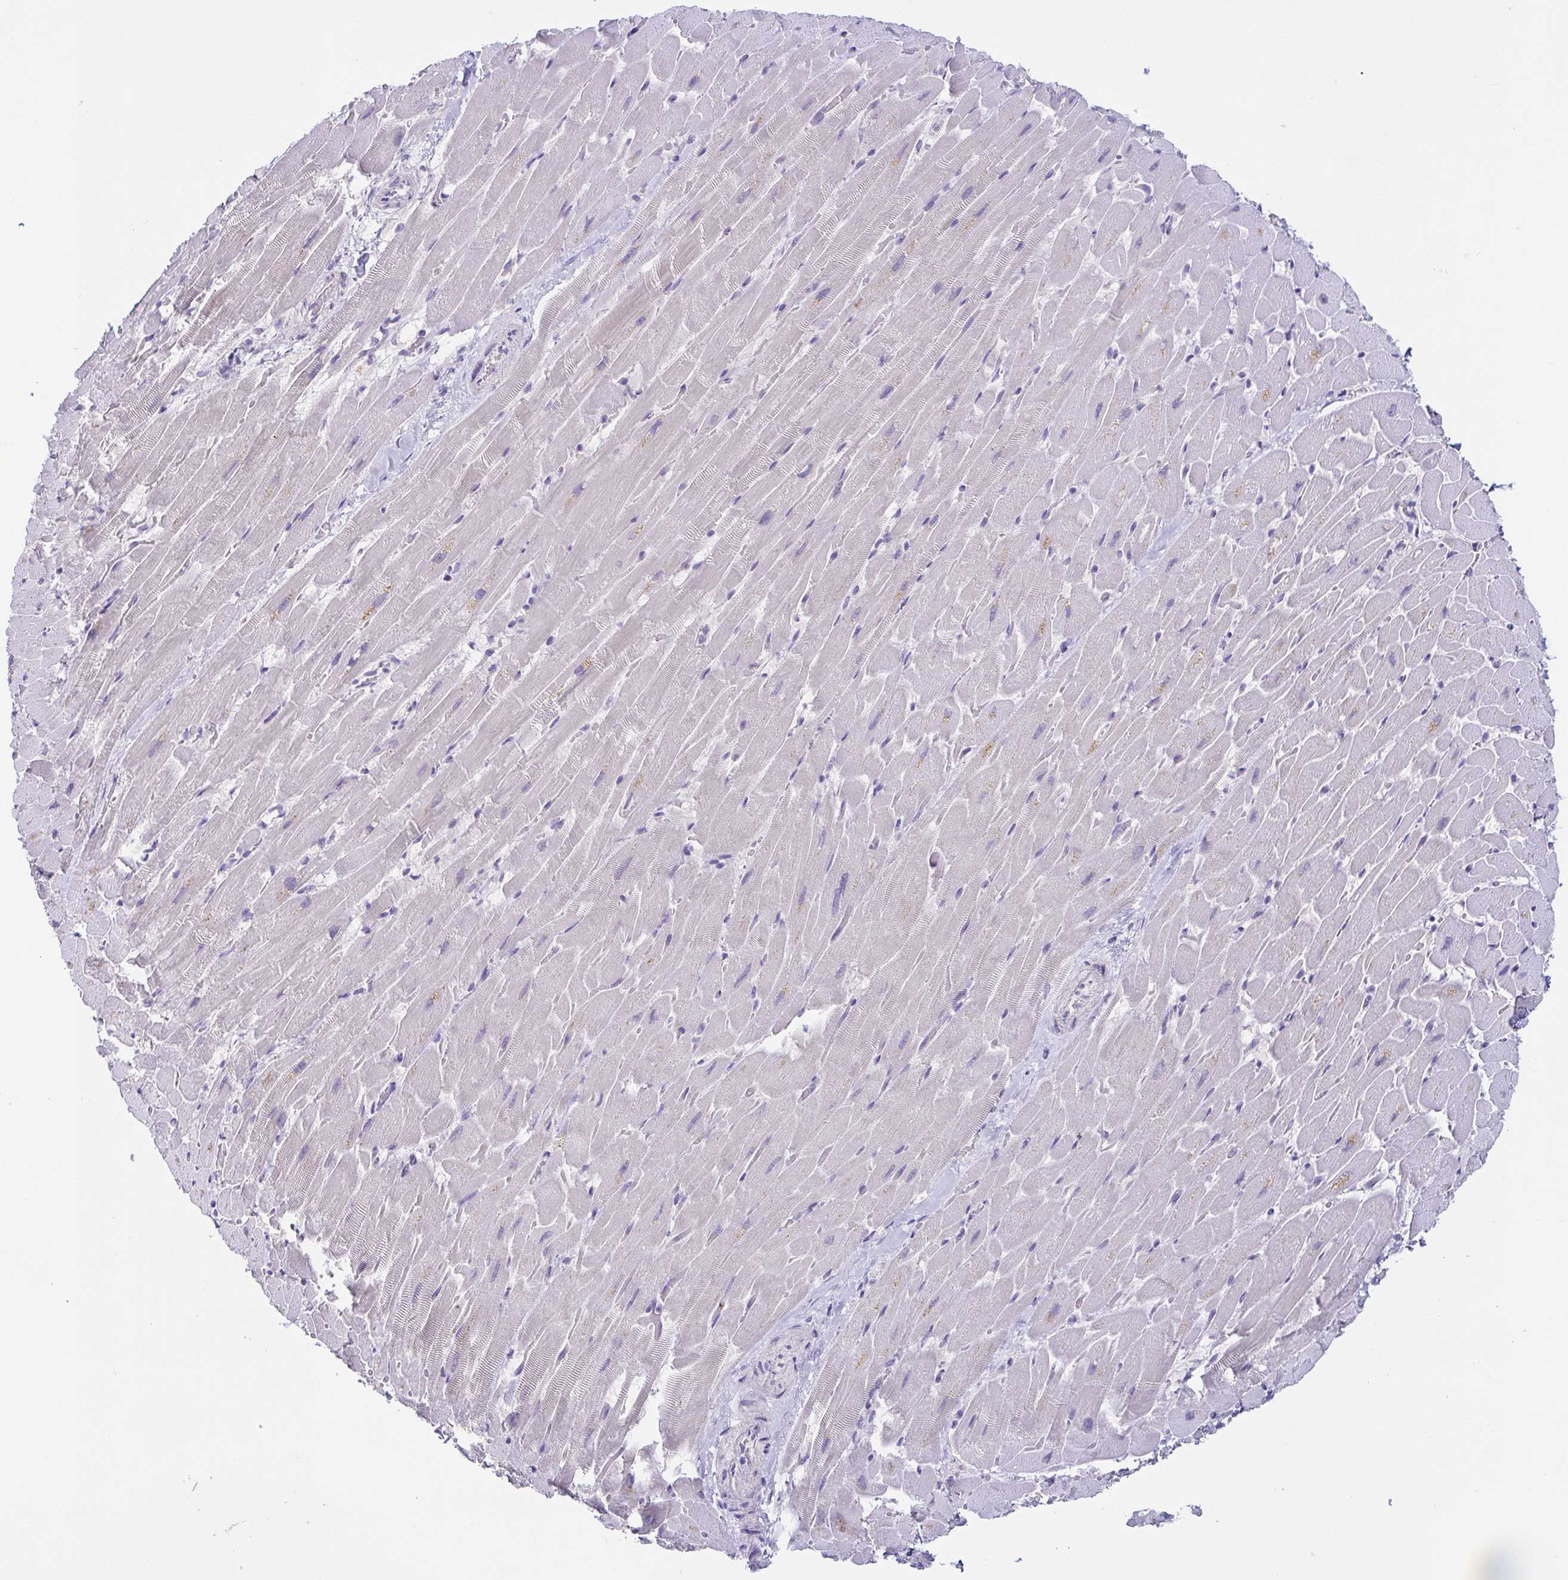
{"staining": {"intensity": "negative", "quantity": "none", "location": "none"}, "tissue": "heart muscle", "cell_type": "Cardiomyocytes", "image_type": "normal", "snomed": [{"axis": "morphology", "description": "Normal tissue, NOS"}, {"axis": "topography", "description": "Heart"}], "caption": "Immunohistochemistry (IHC) micrograph of benign heart muscle stained for a protein (brown), which reveals no positivity in cardiomyocytes.", "gene": "TP73", "patient": {"sex": "male", "age": 37}}